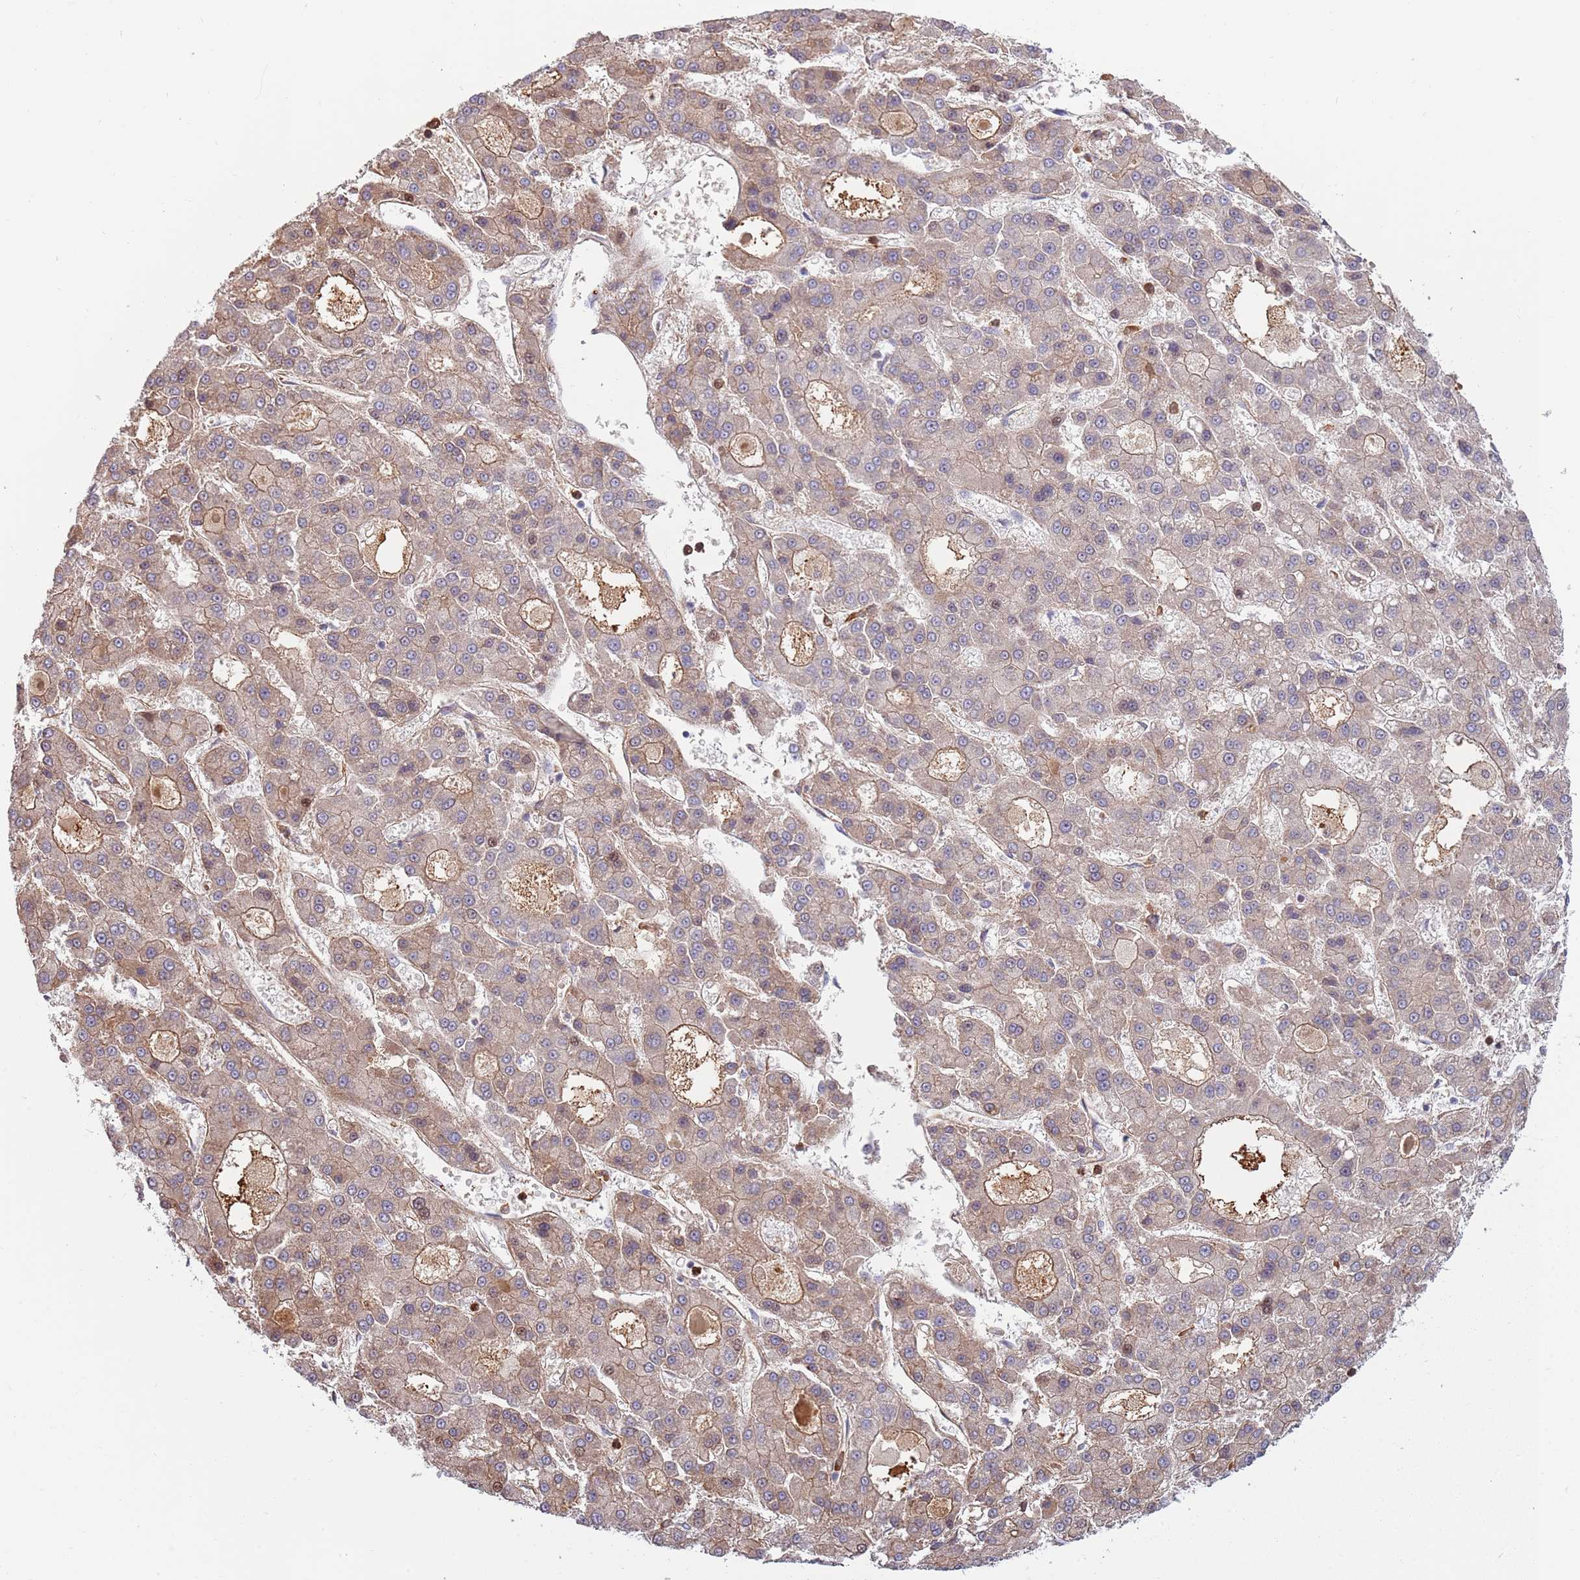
{"staining": {"intensity": "weak", "quantity": "25%-75%", "location": "cytoplasmic/membranous"}, "tissue": "liver cancer", "cell_type": "Tumor cells", "image_type": "cancer", "snomed": [{"axis": "morphology", "description": "Carcinoma, Hepatocellular, NOS"}, {"axis": "topography", "description": "Liver"}], "caption": "Hepatocellular carcinoma (liver) stained for a protein (brown) exhibits weak cytoplasmic/membranous positive positivity in approximately 25%-75% of tumor cells.", "gene": "NADK", "patient": {"sex": "male", "age": 70}}